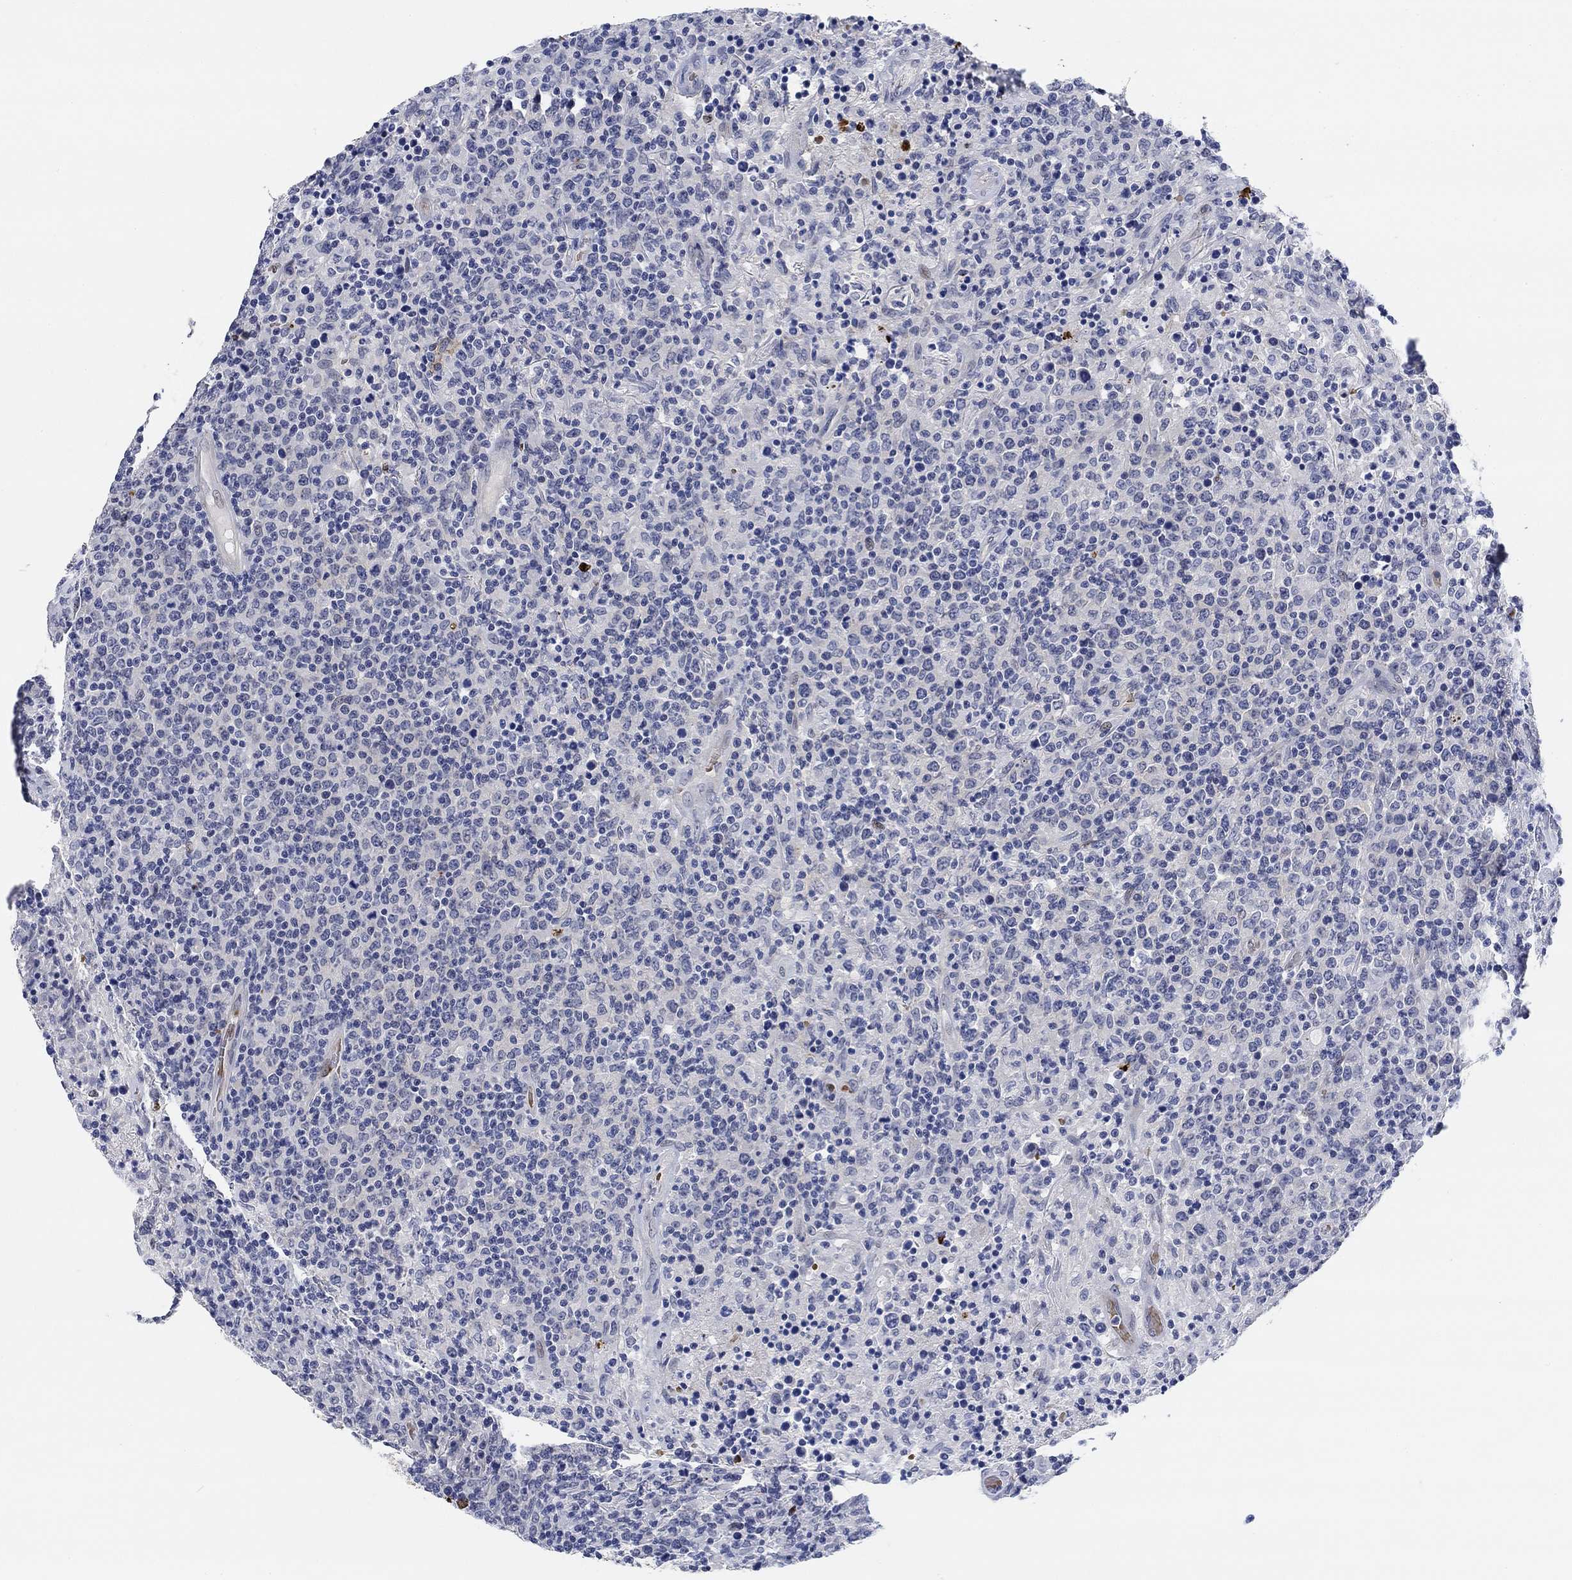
{"staining": {"intensity": "negative", "quantity": "none", "location": "none"}, "tissue": "lymphoma", "cell_type": "Tumor cells", "image_type": "cancer", "snomed": [{"axis": "morphology", "description": "Malignant lymphoma, non-Hodgkin's type, High grade"}, {"axis": "topography", "description": "Lung"}], "caption": "Immunohistochemistry micrograph of malignant lymphoma, non-Hodgkin's type (high-grade) stained for a protein (brown), which shows no expression in tumor cells.", "gene": "PAX6", "patient": {"sex": "male", "age": 79}}